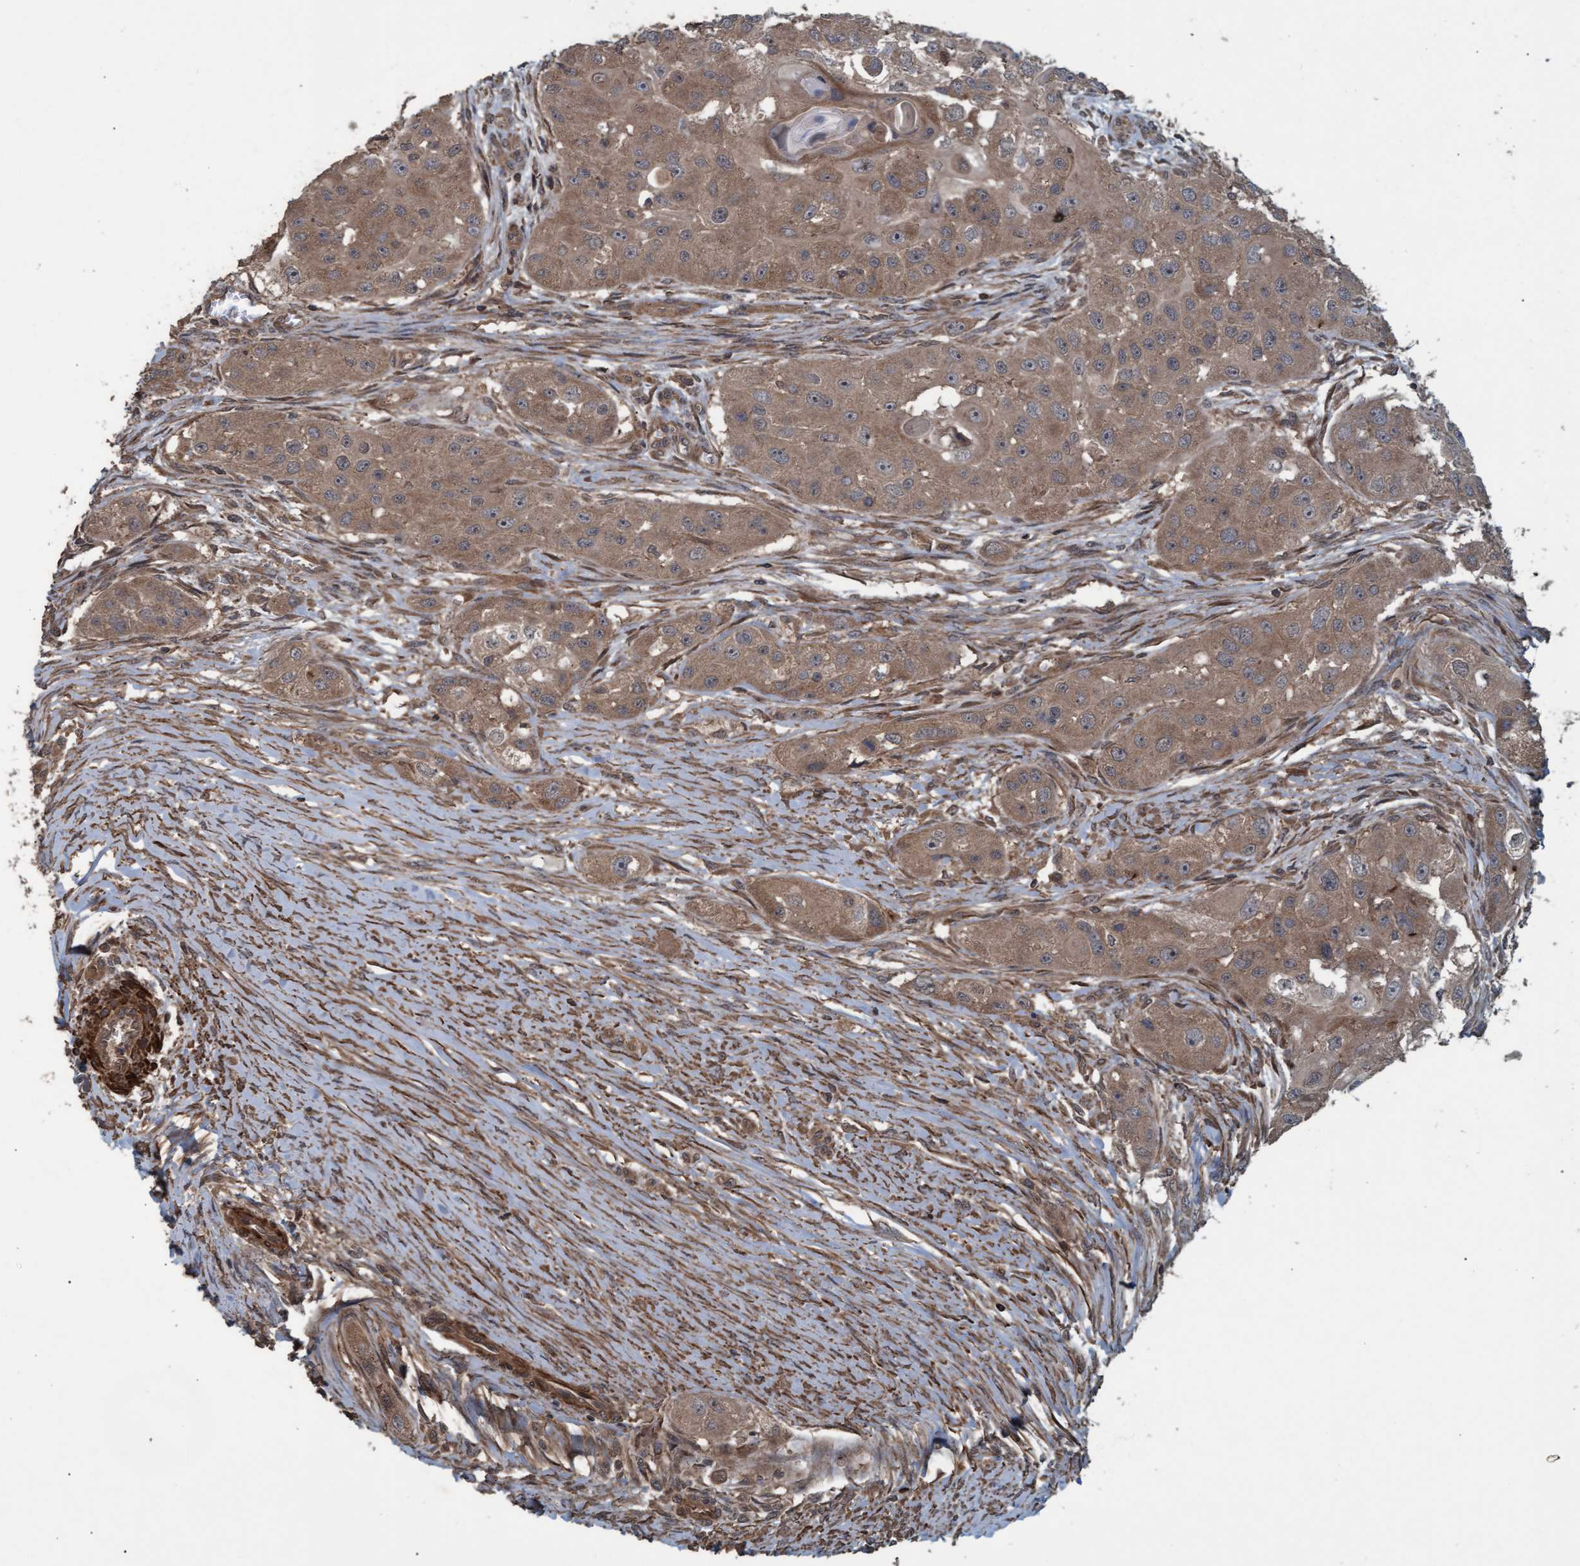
{"staining": {"intensity": "moderate", "quantity": ">75%", "location": "cytoplasmic/membranous"}, "tissue": "head and neck cancer", "cell_type": "Tumor cells", "image_type": "cancer", "snomed": [{"axis": "morphology", "description": "Normal tissue, NOS"}, {"axis": "morphology", "description": "Squamous cell carcinoma, NOS"}, {"axis": "topography", "description": "Skeletal muscle"}, {"axis": "topography", "description": "Head-Neck"}], "caption": "The image displays staining of squamous cell carcinoma (head and neck), revealing moderate cytoplasmic/membranous protein positivity (brown color) within tumor cells.", "gene": "GGT6", "patient": {"sex": "male", "age": 51}}